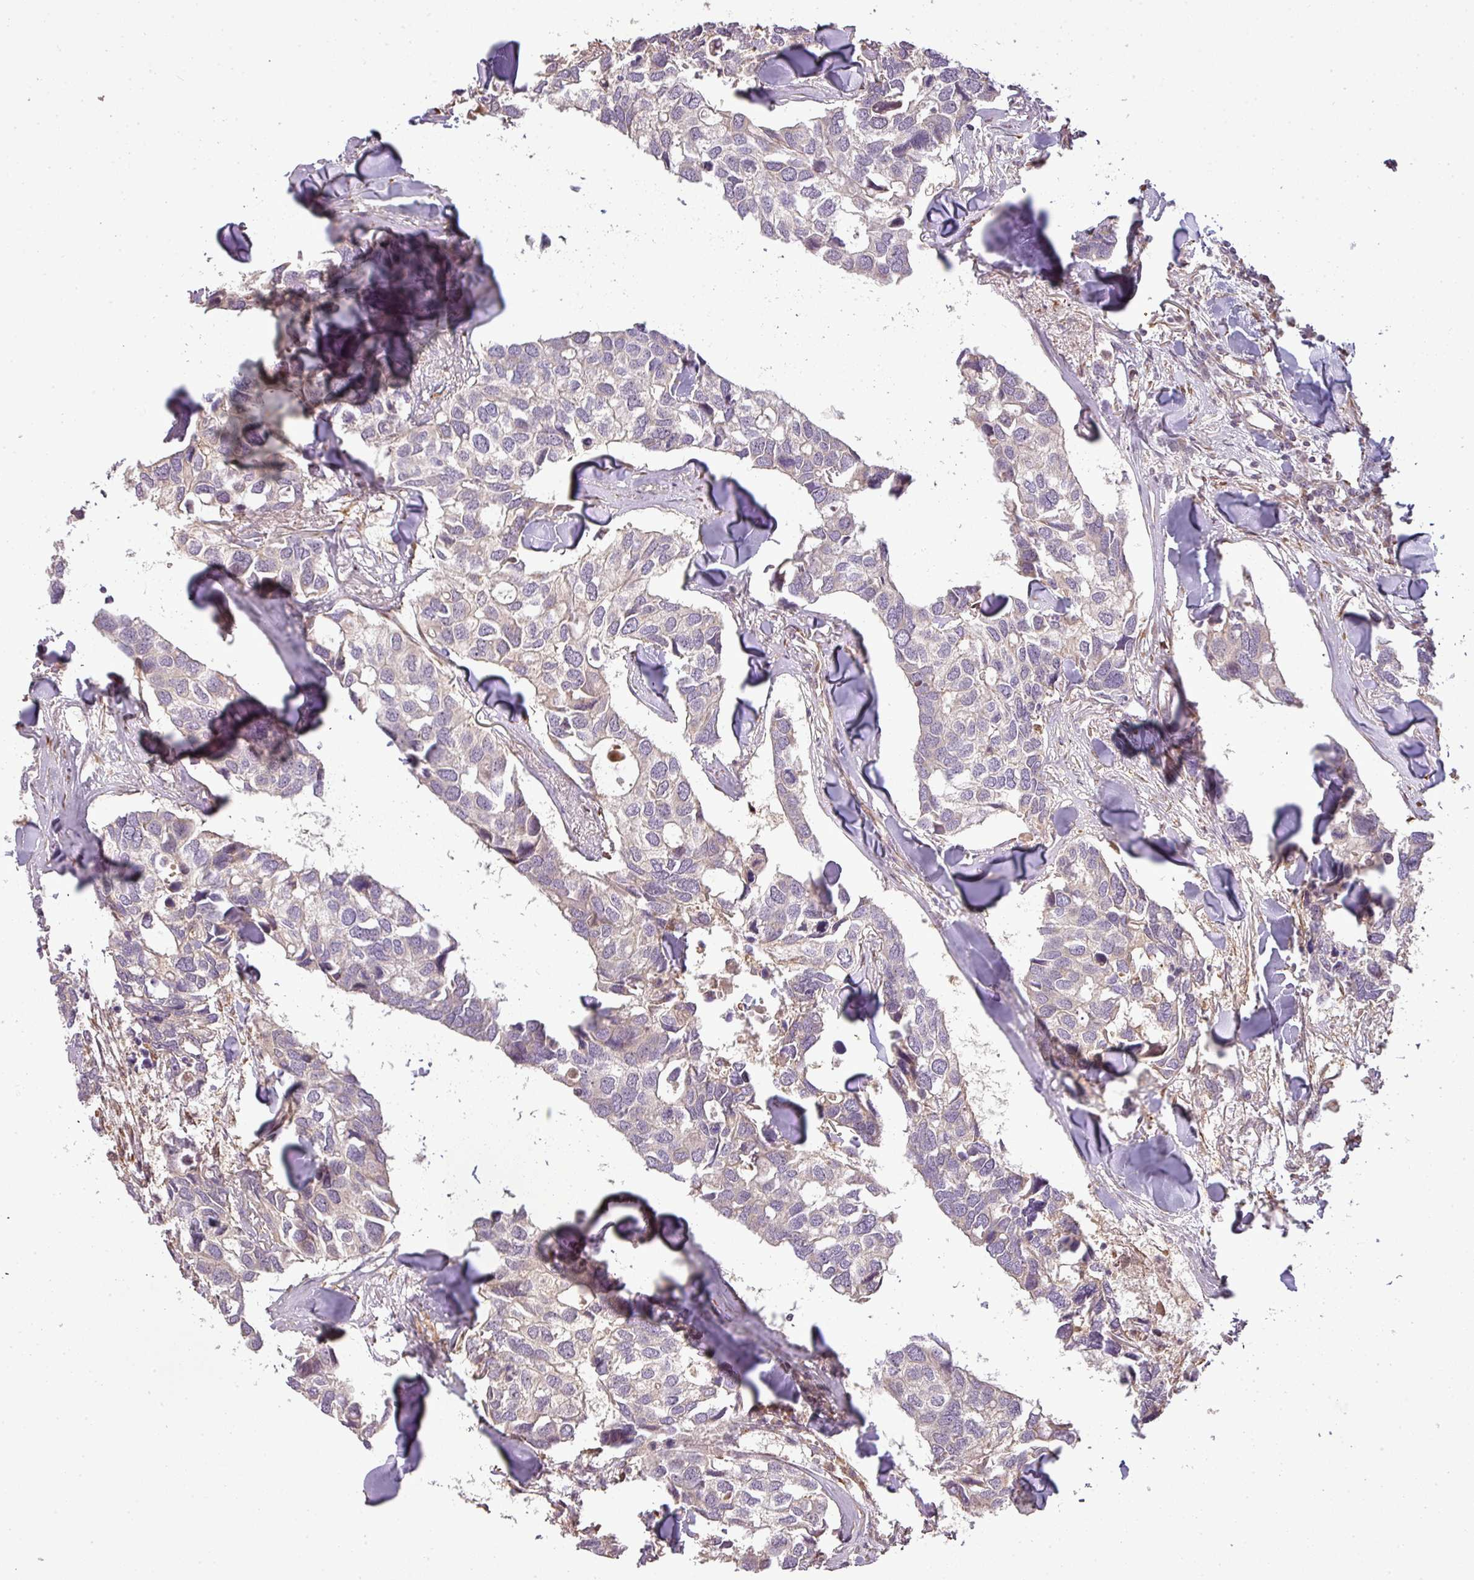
{"staining": {"intensity": "negative", "quantity": "none", "location": "none"}, "tissue": "breast cancer", "cell_type": "Tumor cells", "image_type": "cancer", "snomed": [{"axis": "morphology", "description": "Duct carcinoma"}, {"axis": "topography", "description": "Breast"}], "caption": "Tumor cells are negative for protein expression in human invasive ductal carcinoma (breast).", "gene": "FAIM", "patient": {"sex": "female", "age": 83}}